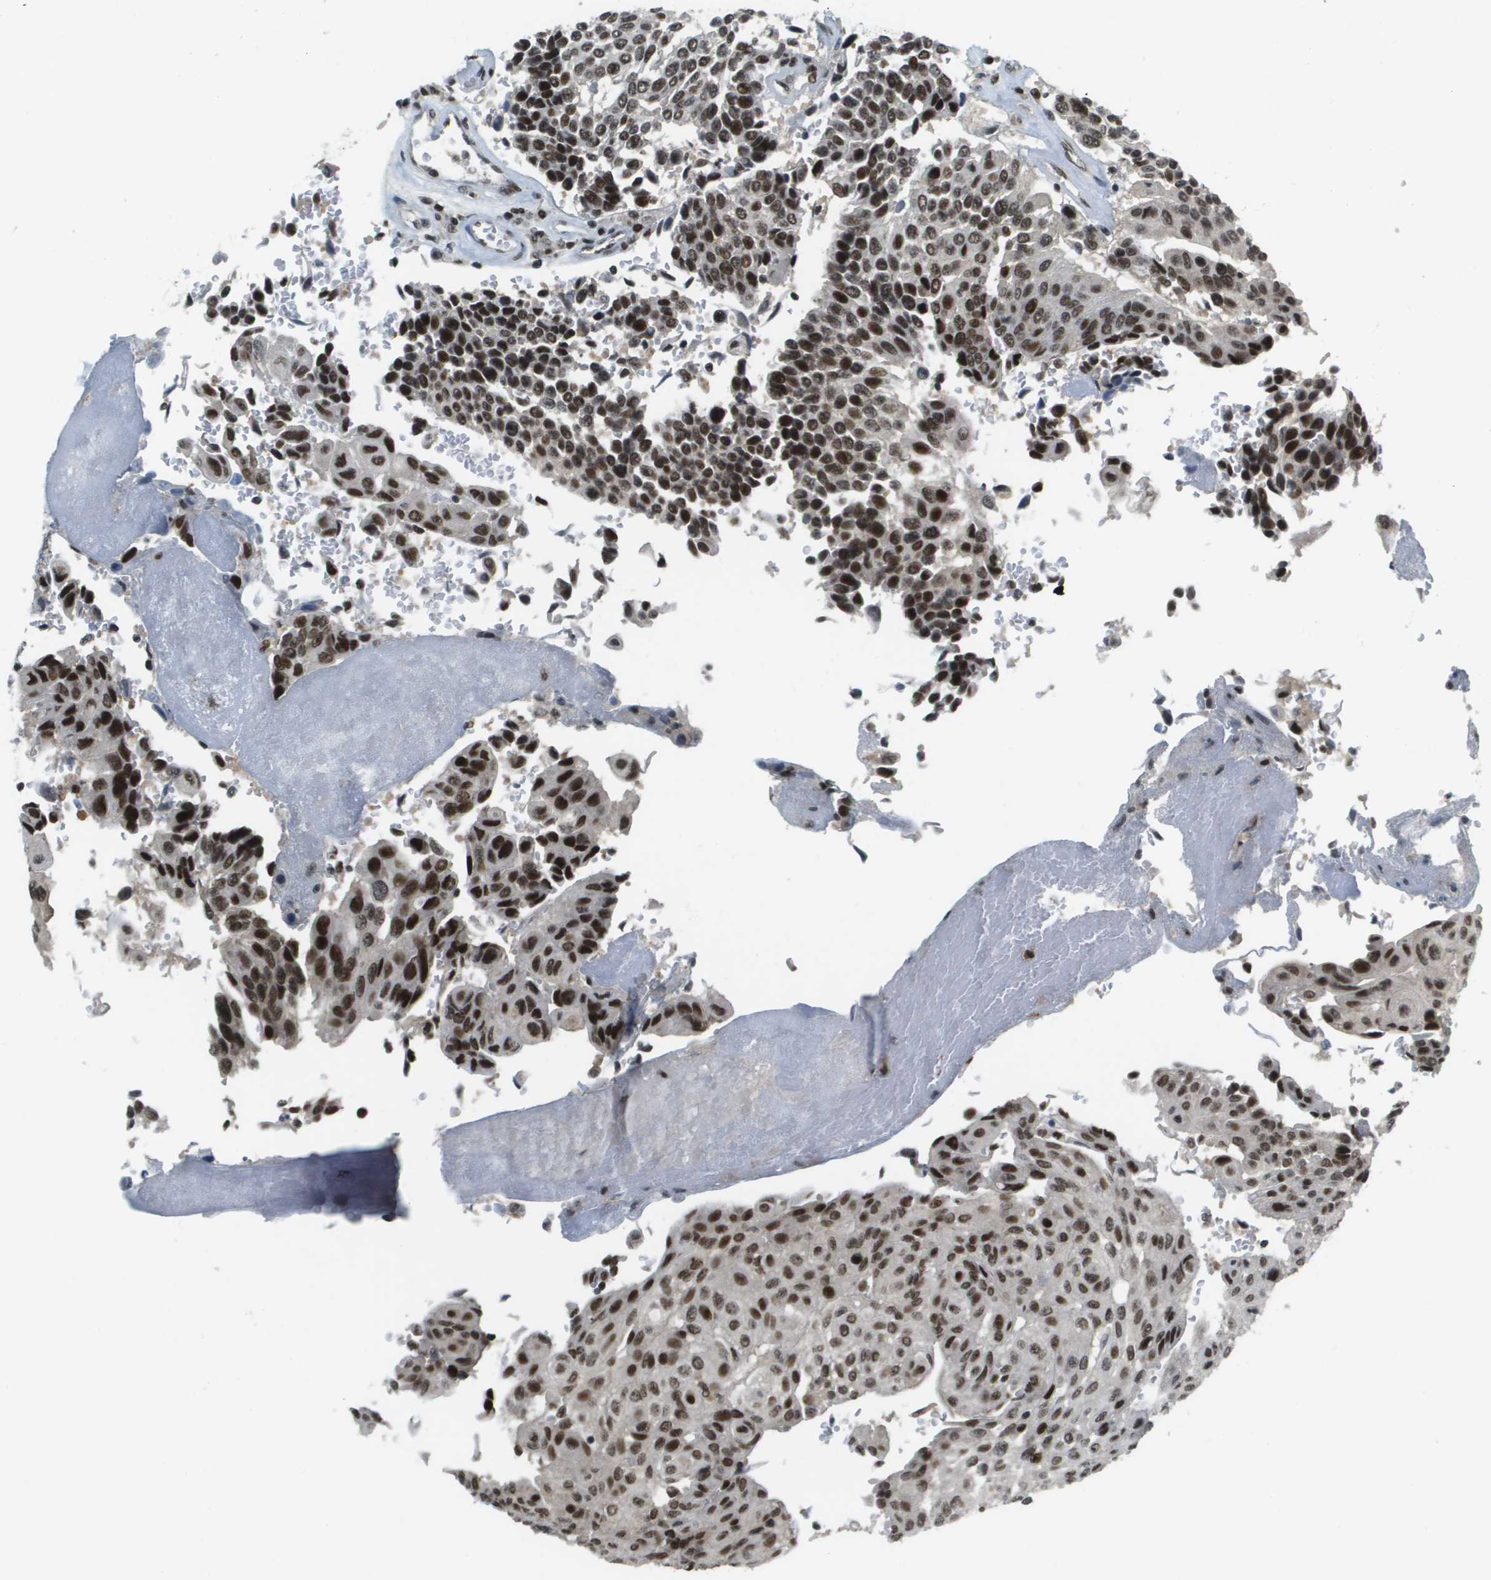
{"staining": {"intensity": "strong", "quantity": ">75%", "location": "nuclear"}, "tissue": "urothelial cancer", "cell_type": "Tumor cells", "image_type": "cancer", "snomed": [{"axis": "morphology", "description": "Urothelial carcinoma, High grade"}, {"axis": "topography", "description": "Urinary bladder"}], "caption": "Protein positivity by immunohistochemistry reveals strong nuclear expression in approximately >75% of tumor cells in urothelial carcinoma (high-grade). Immunohistochemistry (ihc) stains the protein in brown and the nuclei are stained blue.", "gene": "IRF7", "patient": {"sex": "male", "age": 66}}